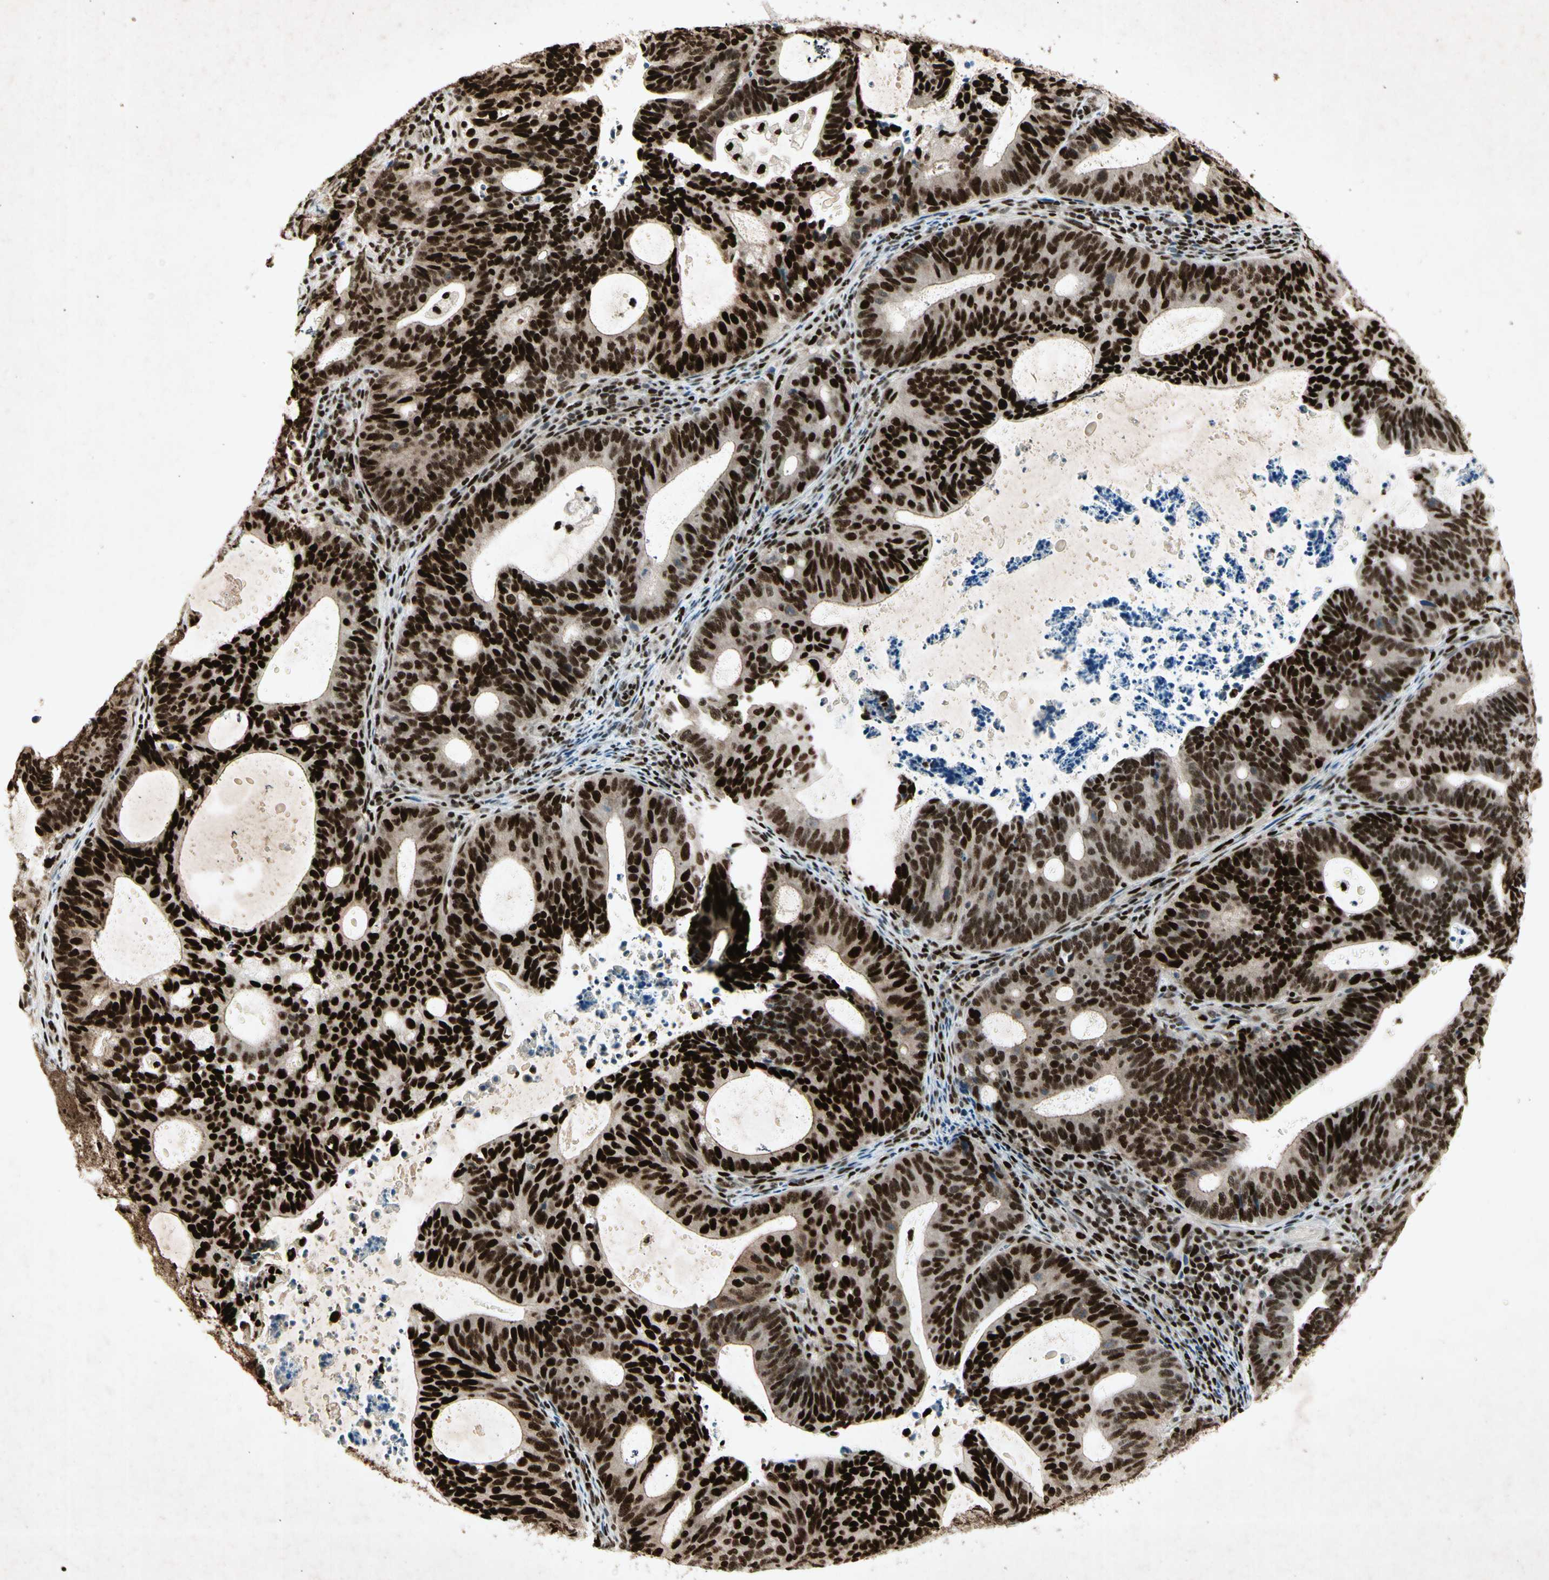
{"staining": {"intensity": "strong", "quantity": ">75%", "location": "cytoplasmic/membranous,nuclear"}, "tissue": "endometrial cancer", "cell_type": "Tumor cells", "image_type": "cancer", "snomed": [{"axis": "morphology", "description": "Adenocarcinoma, NOS"}, {"axis": "topography", "description": "Uterus"}], "caption": "Immunohistochemical staining of endometrial cancer (adenocarcinoma) demonstrates high levels of strong cytoplasmic/membranous and nuclear staining in approximately >75% of tumor cells.", "gene": "RNF43", "patient": {"sex": "female", "age": 83}}